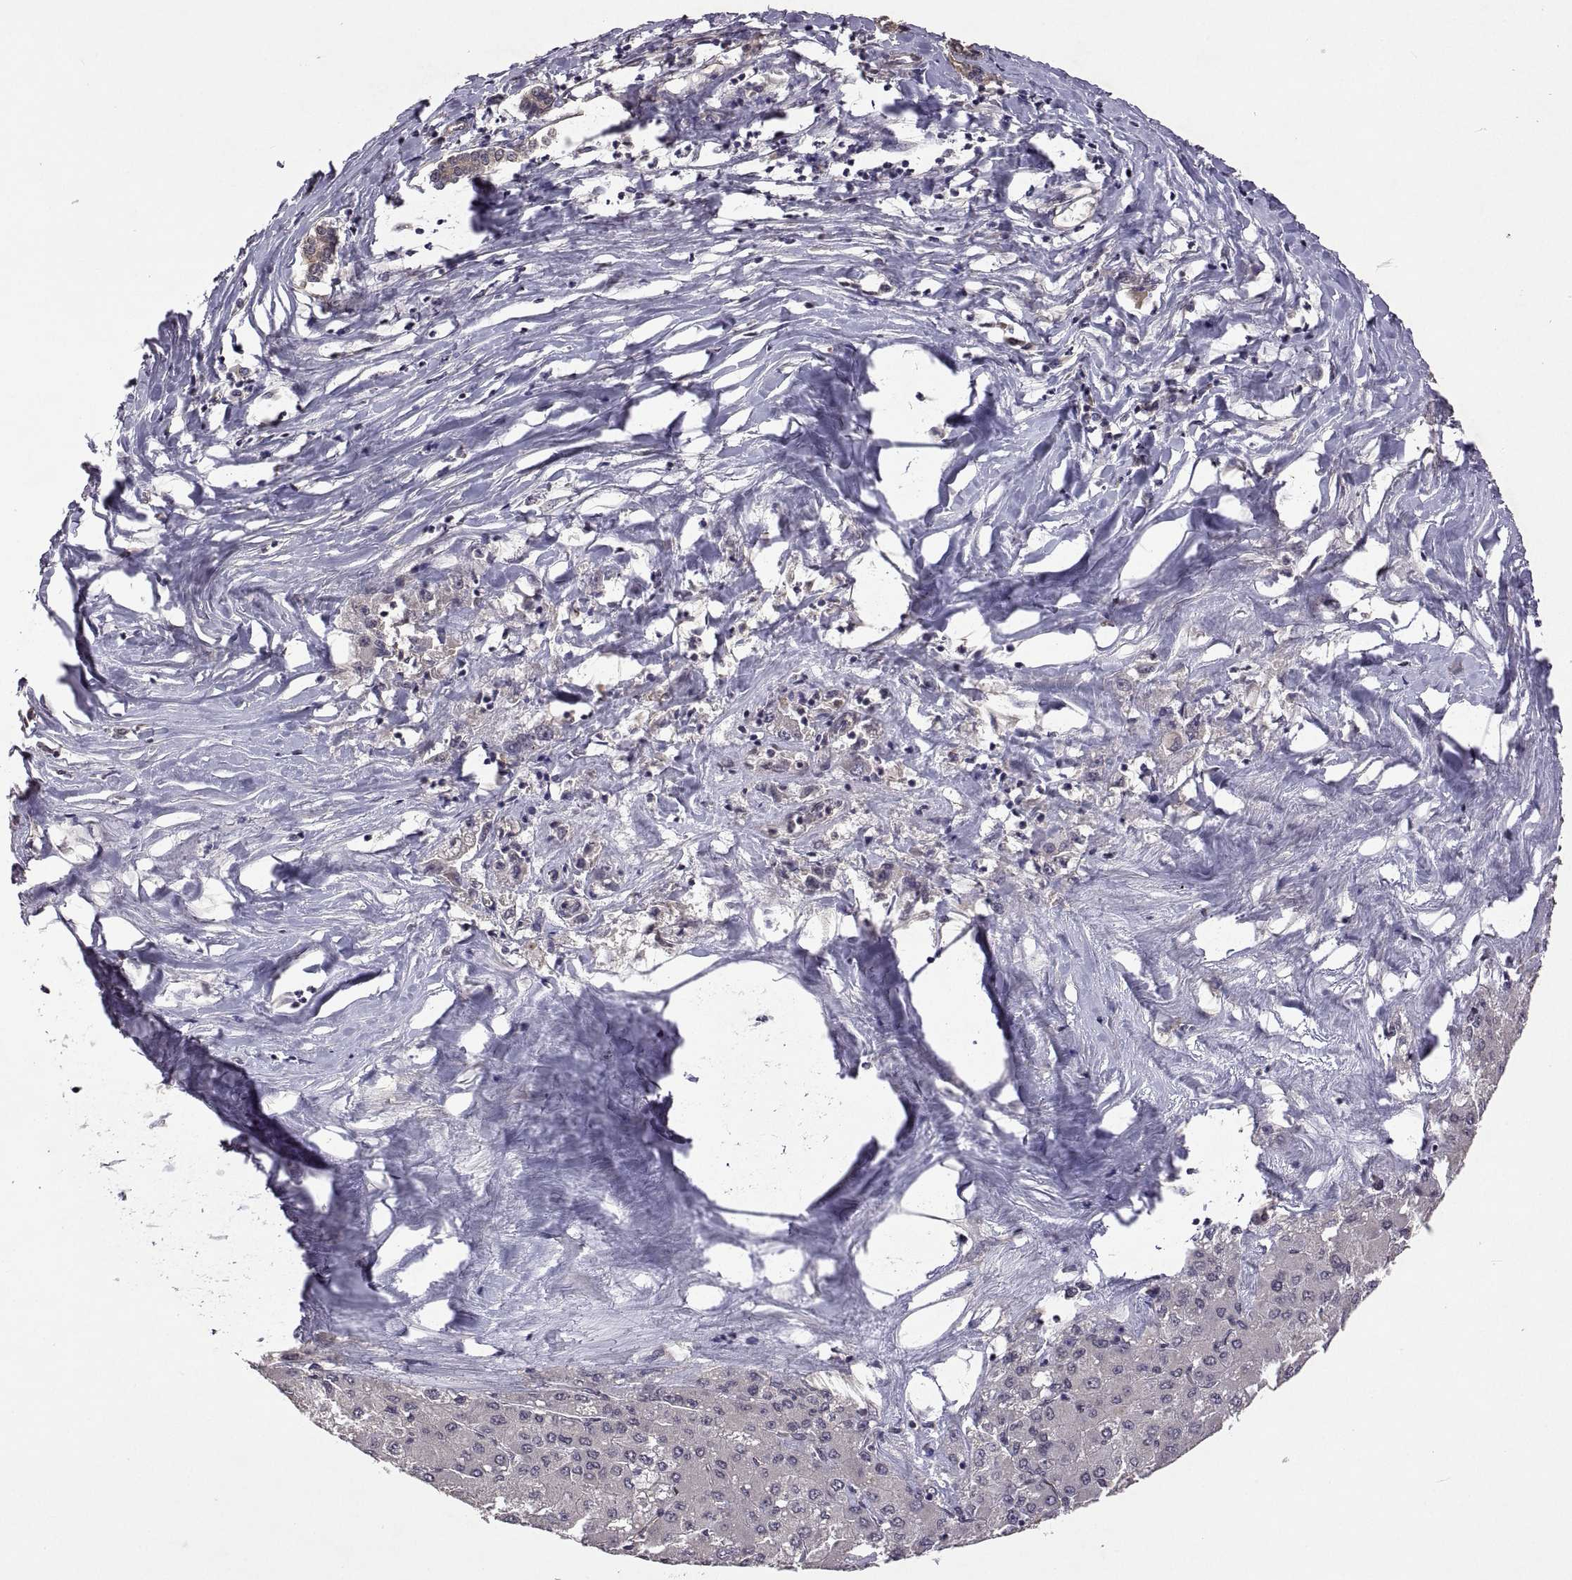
{"staining": {"intensity": "negative", "quantity": "none", "location": "none"}, "tissue": "liver cancer", "cell_type": "Tumor cells", "image_type": "cancer", "snomed": [{"axis": "morphology", "description": "Carcinoma, Hepatocellular, NOS"}, {"axis": "topography", "description": "Liver"}], "caption": "Liver hepatocellular carcinoma stained for a protein using immunohistochemistry demonstrates no staining tumor cells.", "gene": "LAMA1", "patient": {"sex": "male", "age": 40}}